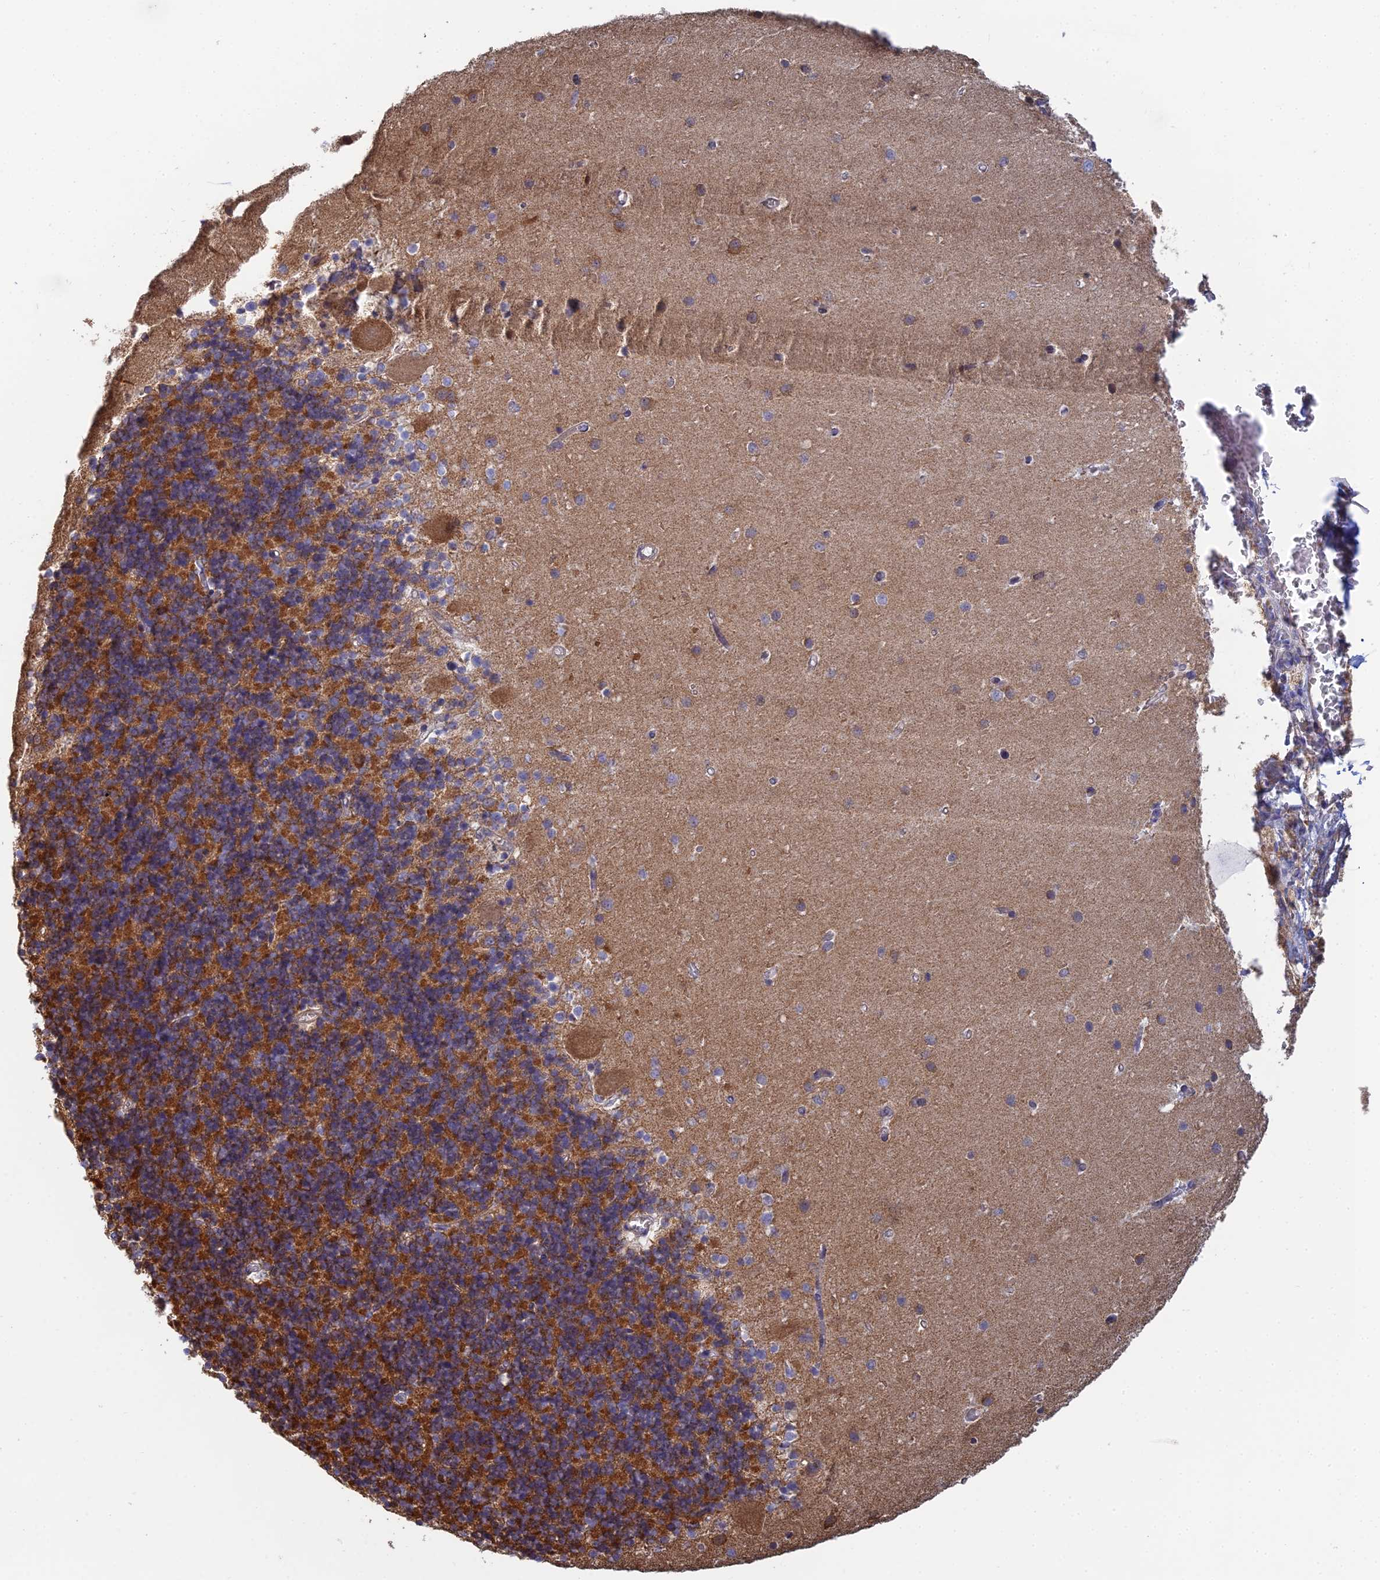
{"staining": {"intensity": "moderate", "quantity": ">75%", "location": "cytoplasmic/membranous"}, "tissue": "cerebellum", "cell_type": "Cells in granular layer", "image_type": "normal", "snomed": [{"axis": "morphology", "description": "Normal tissue, NOS"}, {"axis": "topography", "description": "Cerebellum"}], "caption": "Protein staining of unremarkable cerebellum demonstrates moderate cytoplasmic/membranous positivity in approximately >75% of cells in granular layer. The staining is performed using DAB (3,3'-diaminobenzidine) brown chromogen to label protein expression. The nuclei are counter-stained blue using hematoxylin.", "gene": "PCDHA5", "patient": {"sex": "male", "age": 54}}